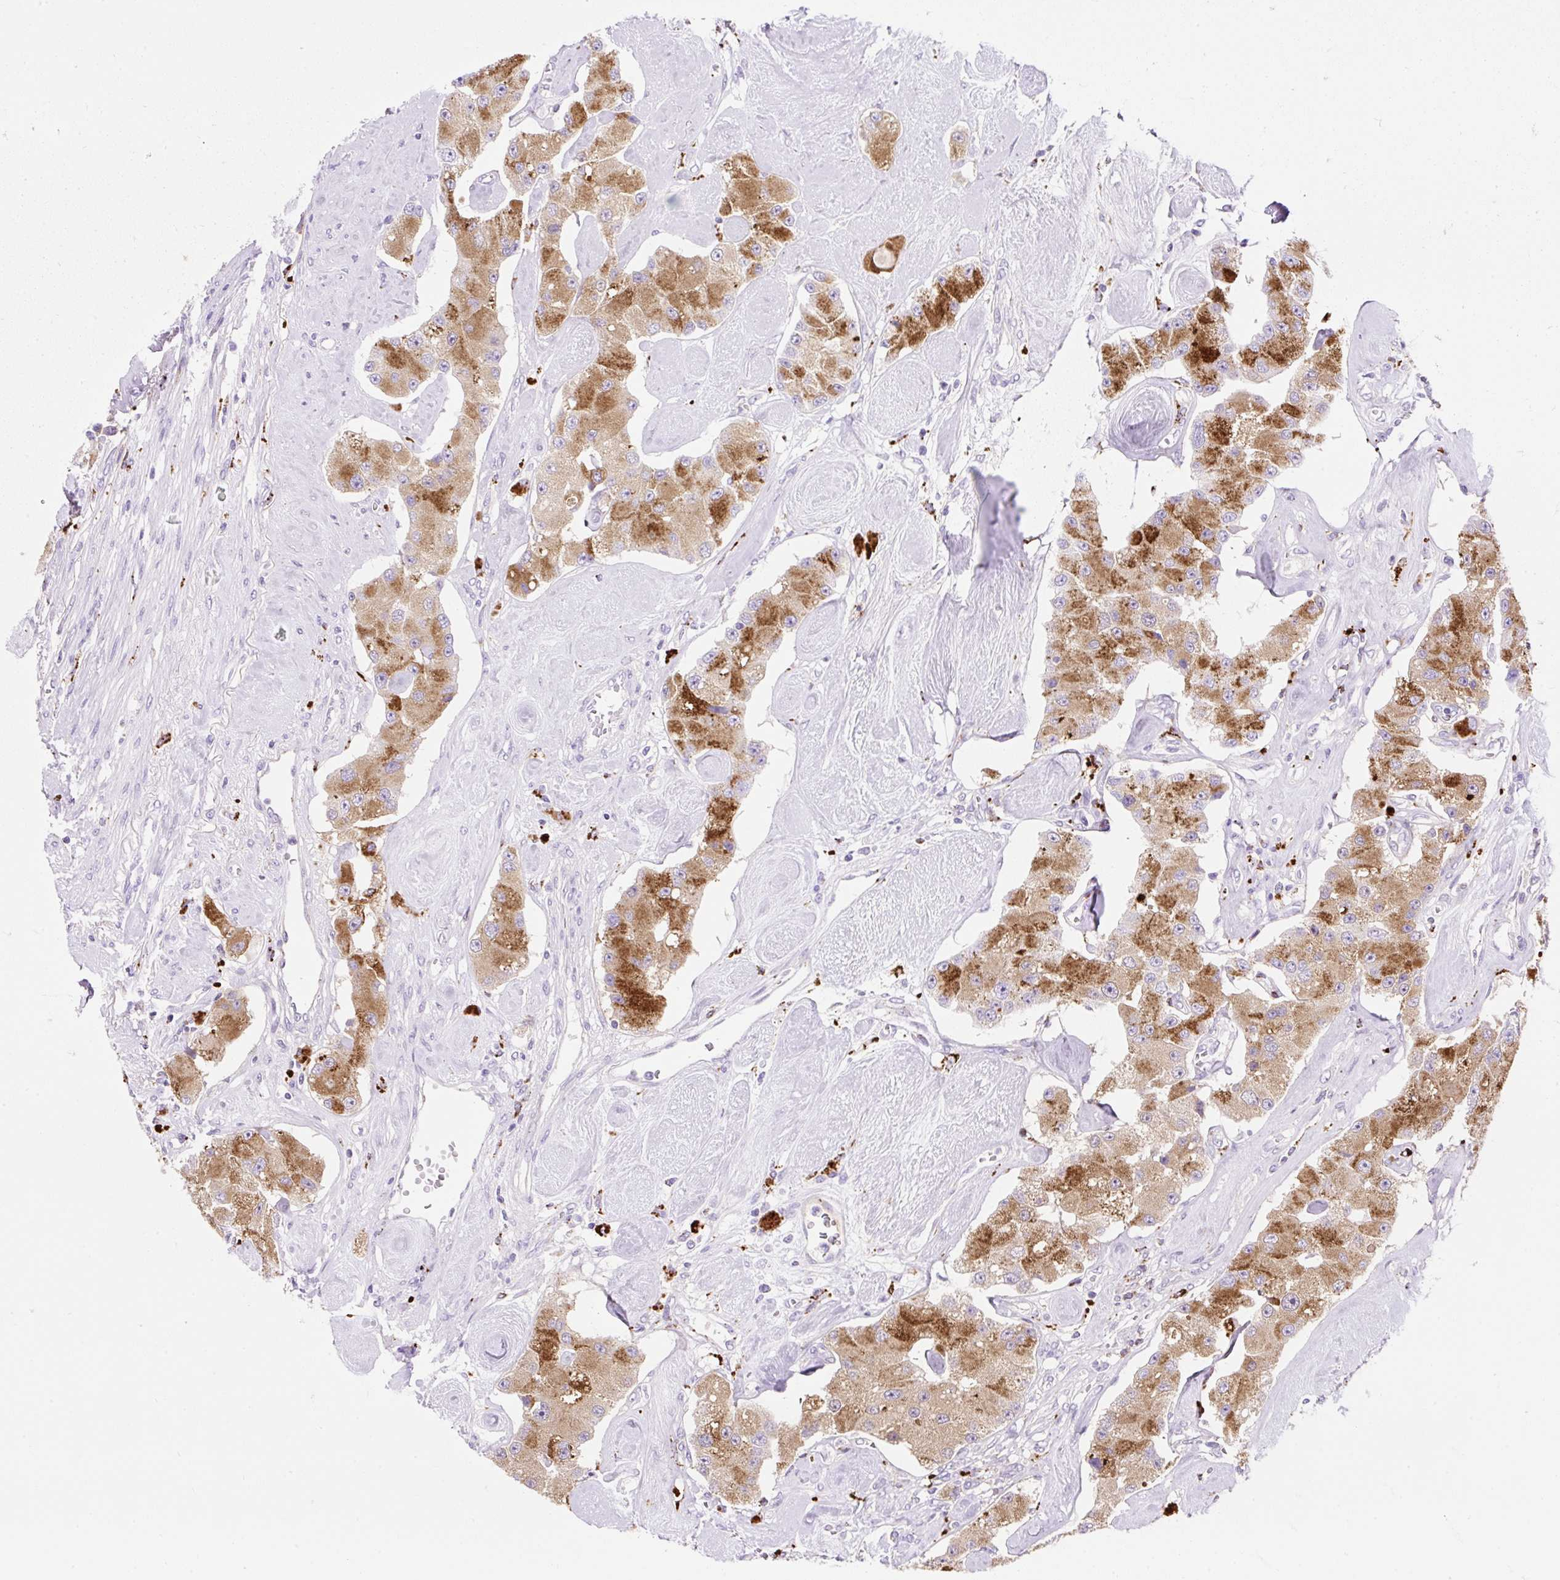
{"staining": {"intensity": "strong", "quantity": ">75%", "location": "cytoplasmic/membranous"}, "tissue": "carcinoid", "cell_type": "Tumor cells", "image_type": "cancer", "snomed": [{"axis": "morphology", "description": "Carcinoid, malignant, NOS"}, {"axis": "topography", "description": "Pancreas"}], "caption": "A photomicrograph of human carcinoid (malignant) stained for a protein exhibits strong cytoplasmic/membranous brown staining in tumor cells.", "gene": "HEXB", "patient": {"sex": "male", "age": 41}}